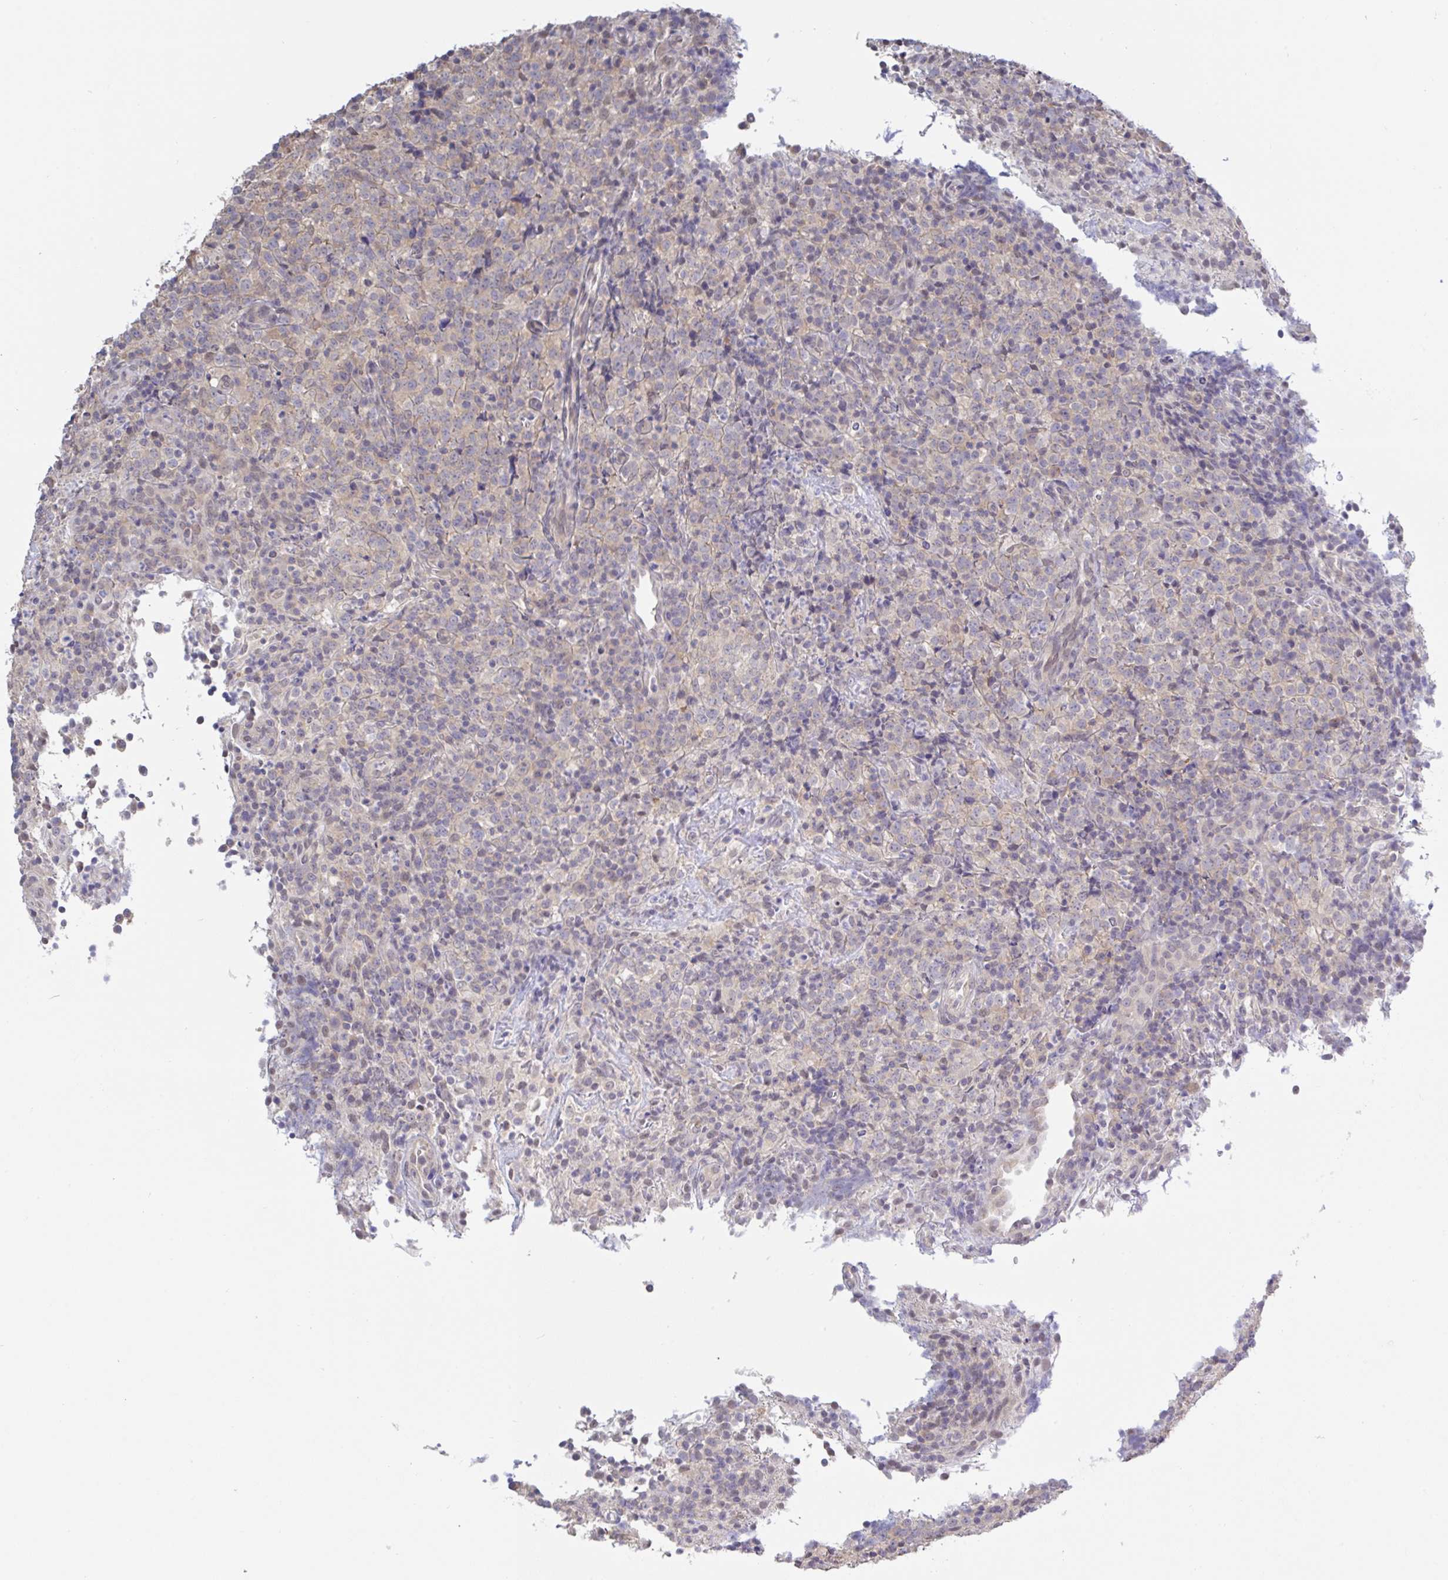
{"staining": {"intensity": "weak", "quantity": "<25%", "location": "cytoplasmic/membranous"}, "tissue": "lymphoma", "cell_type": "Tumor cells", "image_type": "cancer", "snomed": [{"axis": "morphology", "description": "Malignant lymphoma, non-Hodgkin's type, High grade"}, {"axis": "topography", "description": "Lymph node"}], "caption": "IHC photomicrograph of human lymphoma stained for a protein (brown), which demonstrates no staining in tumor cells.", "gene": "HYPK", "patient": {"sex": "male", "age": 54}}